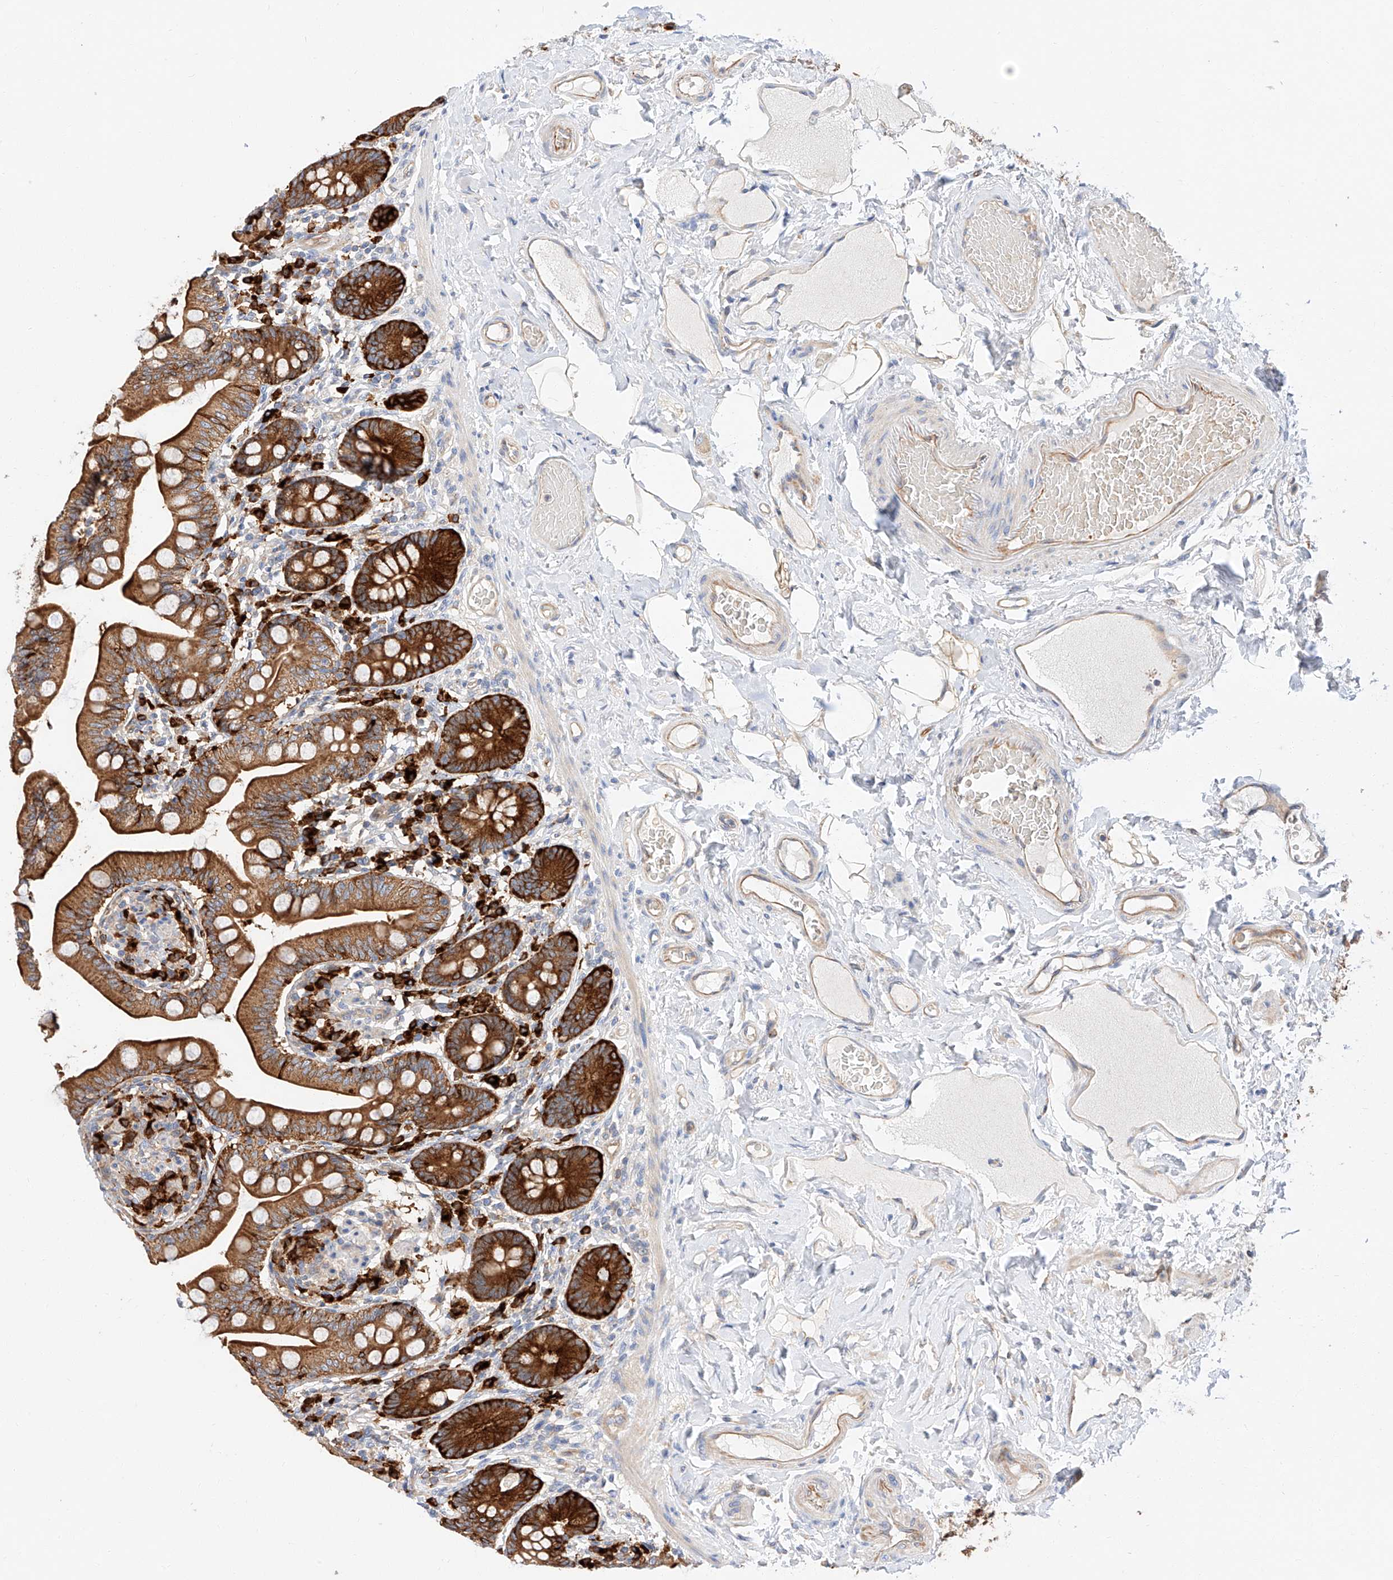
{"staining": {"intensity": "strong", "quantity": ">75%", "location": "cytoplasmic/membranous"}, "tissue": "small intestine", "cell_type": "Glandular cells", "image_type": "normal", "snomed": [{"axis": "morphology", "description": "Normal tissue, NOS"}, {"axis": "topography", "description": "Small intestine"}], "caption": "An image of human small intestine stained for a protein displays strong cytoplasmic/membranous brown staining in glandular cells. (Stains: DAB in brown, nuclei in blue, Microscopy: brightfield microscopy at high magnification).", "gene": "GLMN", "patient": {"sex": "female", "age": 64}}